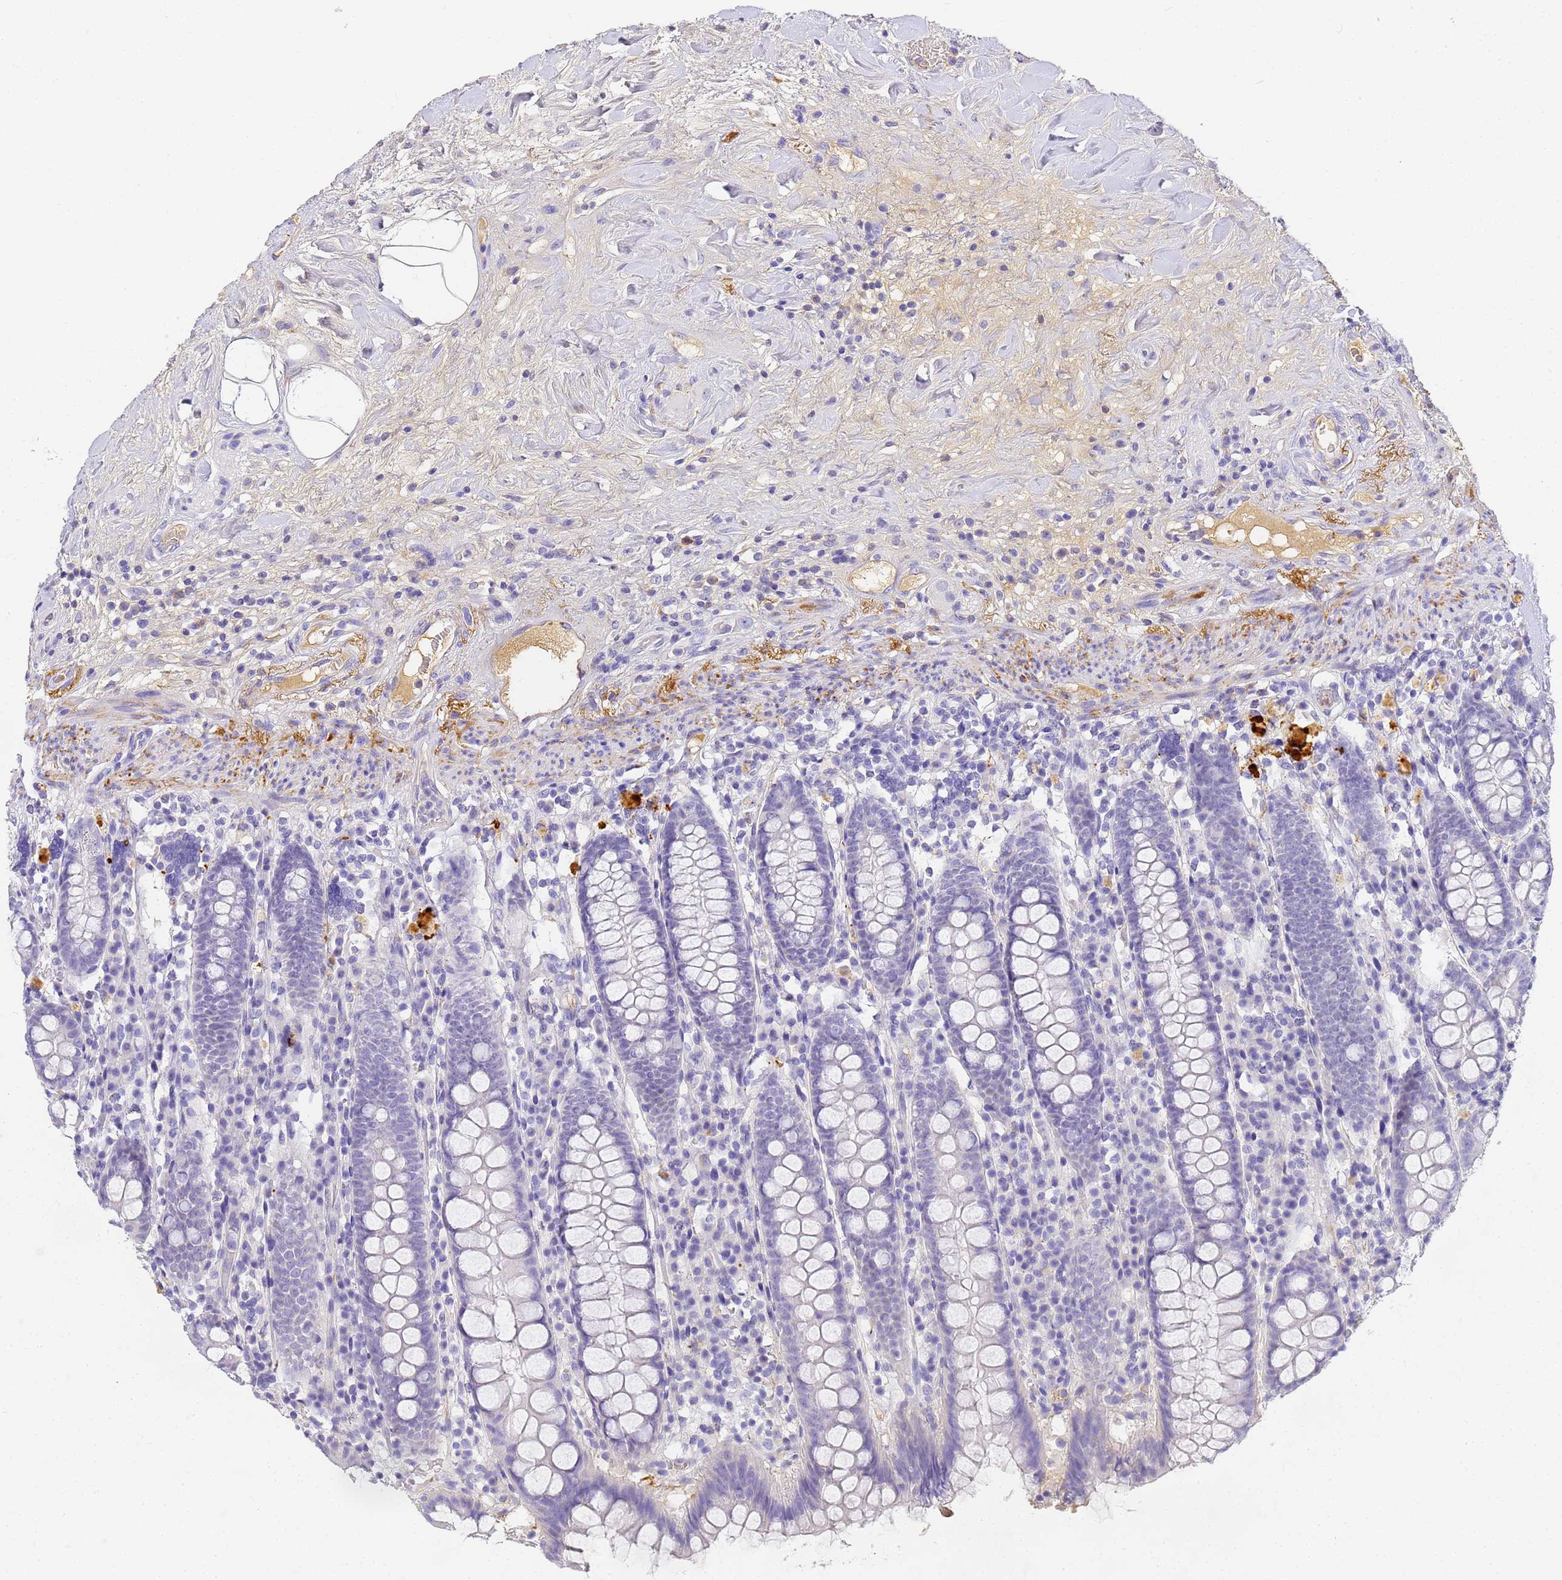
{"staining": {"intensity": "moderate", "quantity": "<25%", "location": "cytoplasmic/membranous"}, "tissue": "colon", "cell_type": "Endothelial cells", "image_type": "normal", "snomed": [{"axis": "morphology", "description": "Normal tissue, NOS"}, {"axis": "topography", "description": "Colon"}], "caption": "The photomicrograph exhibits immunohistochemical staining of benign colon. There is moderate cytoplasmic/membranous positivity is present in about <25% of endothelial cells.", "gene": "CFHR1", "patient": {"sex": "female", "age": 79}}